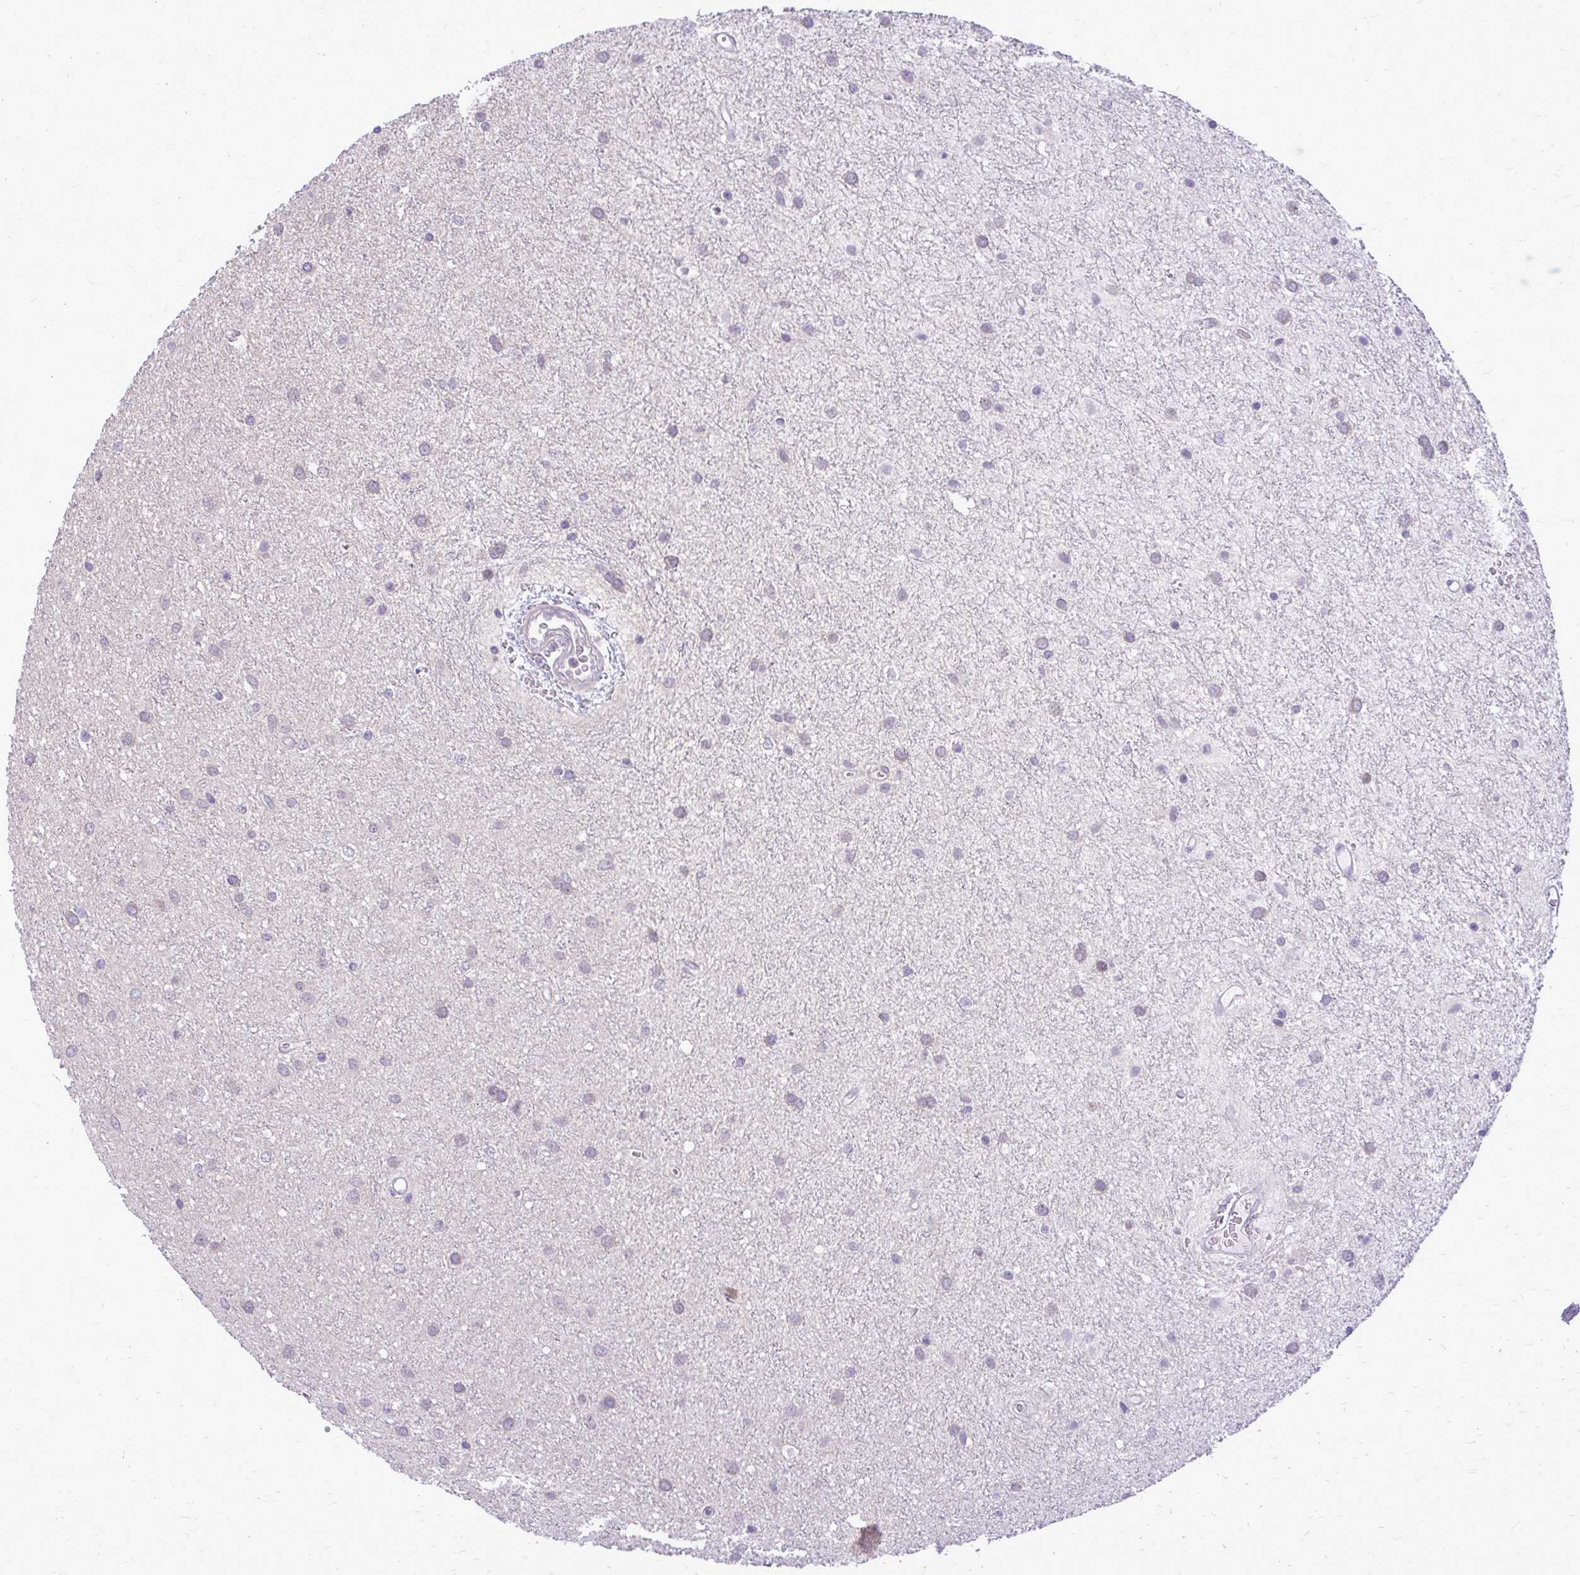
{"staining": {"intensity": "negative", "quantity": "none", "location": "none"}, "tissue": "glioma", "cell_type": "Tumor cells", "image_type": "cancer", "snomed": [{"axis": "morphology", "description": "Glioma, malignant, Low grade"}, {"axis": "topography", "description": "Cerebellum"}], "caption": "The immunohistochemistry photomicrograph has no significant expression in tumor cells of glioma tissue.", "gene": "DPY19L1", "patient": {"sex": "female", "age": 5}}